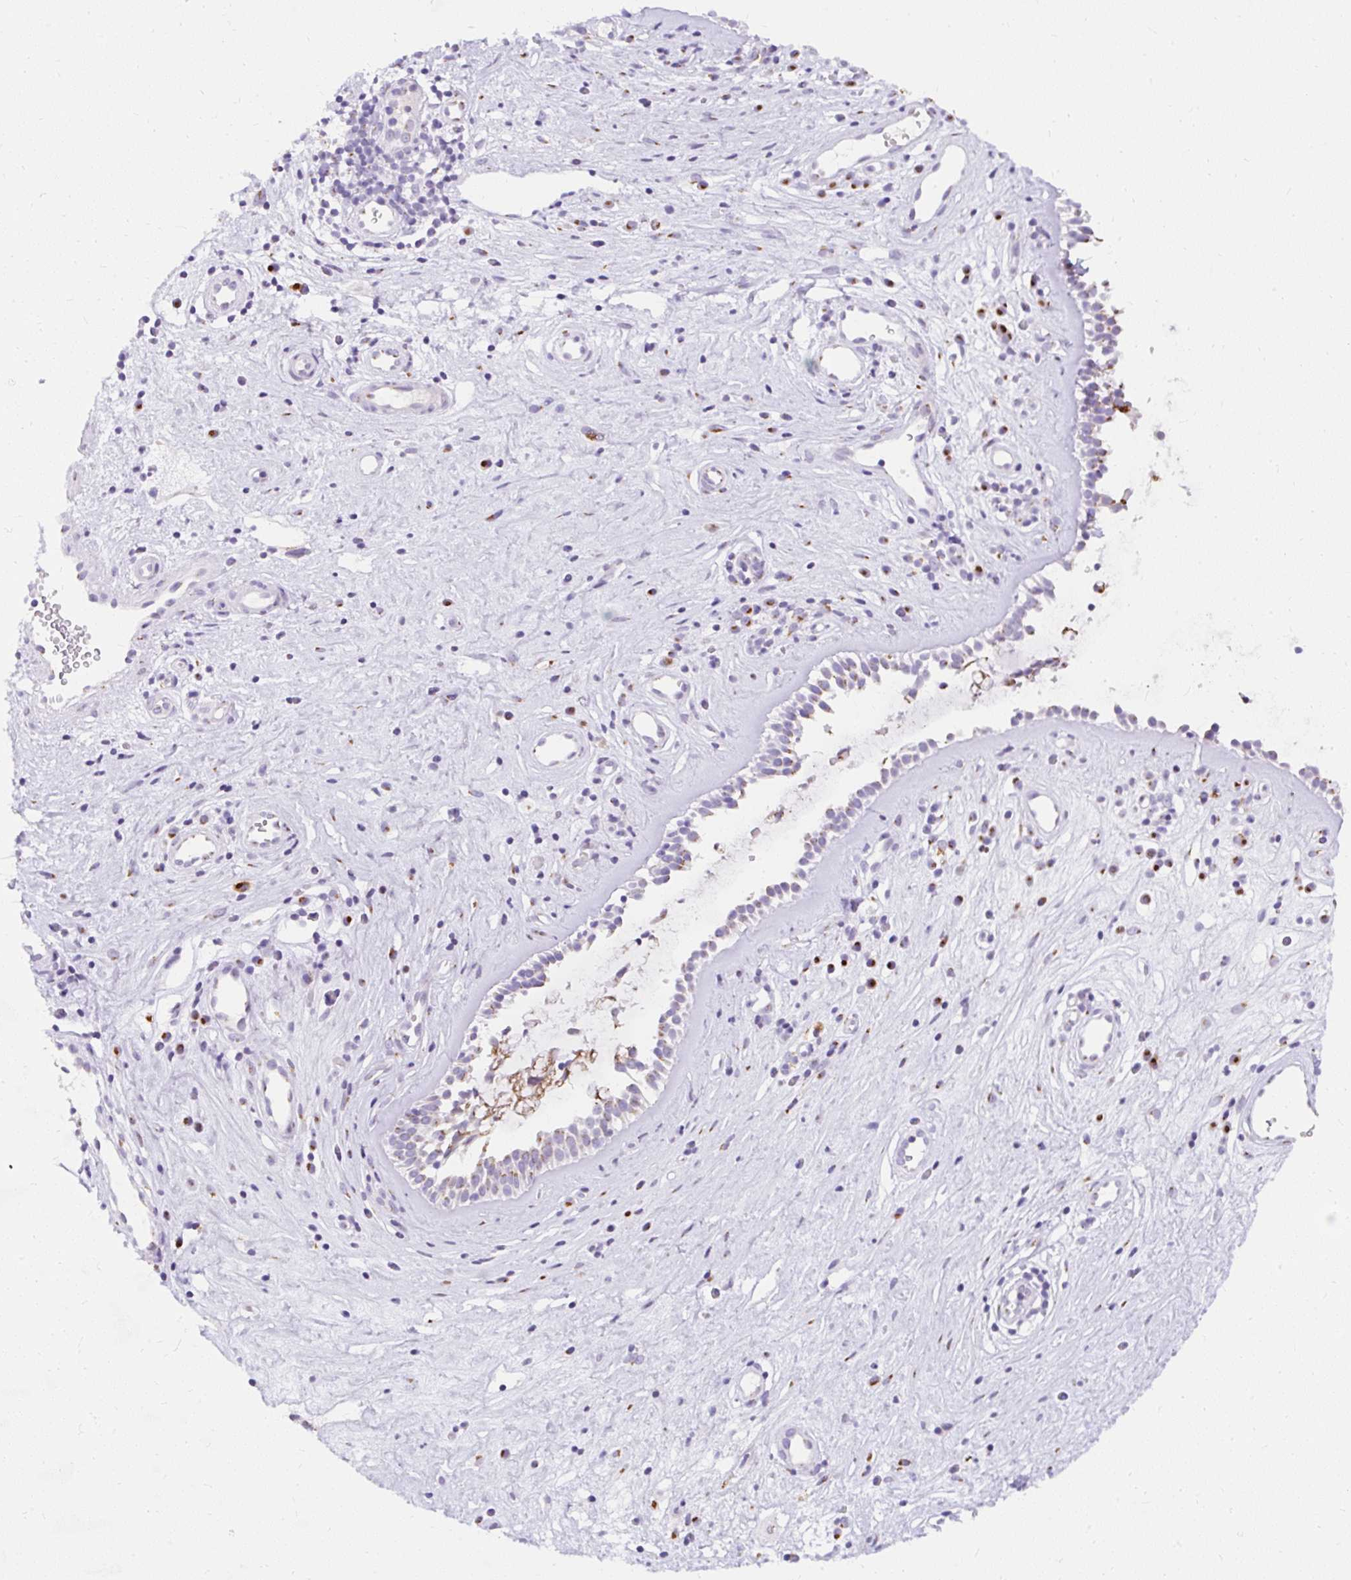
{"staining": {"intensity": "weak", "quantity": "<25%", "location": "cytoplasmic/membranous"}, "tissue": "nasopharynx", "cell_type": "Respiratory epithelial cells", "image_type": "normal", "snomed": [{"axis": "morphology", "description": "Normal tissue, NOS"}, {"axis": "topography", "description": "Nasopharynx"}], "caption": "Respiratory epithelial cells show no significant expression in normal nasopharynx. (Brightfield microscopy of DAB immunohistochemistry at high magnification).", "gene": "GOLGA8A", "patient": {"sex": "male", "age": 32}}